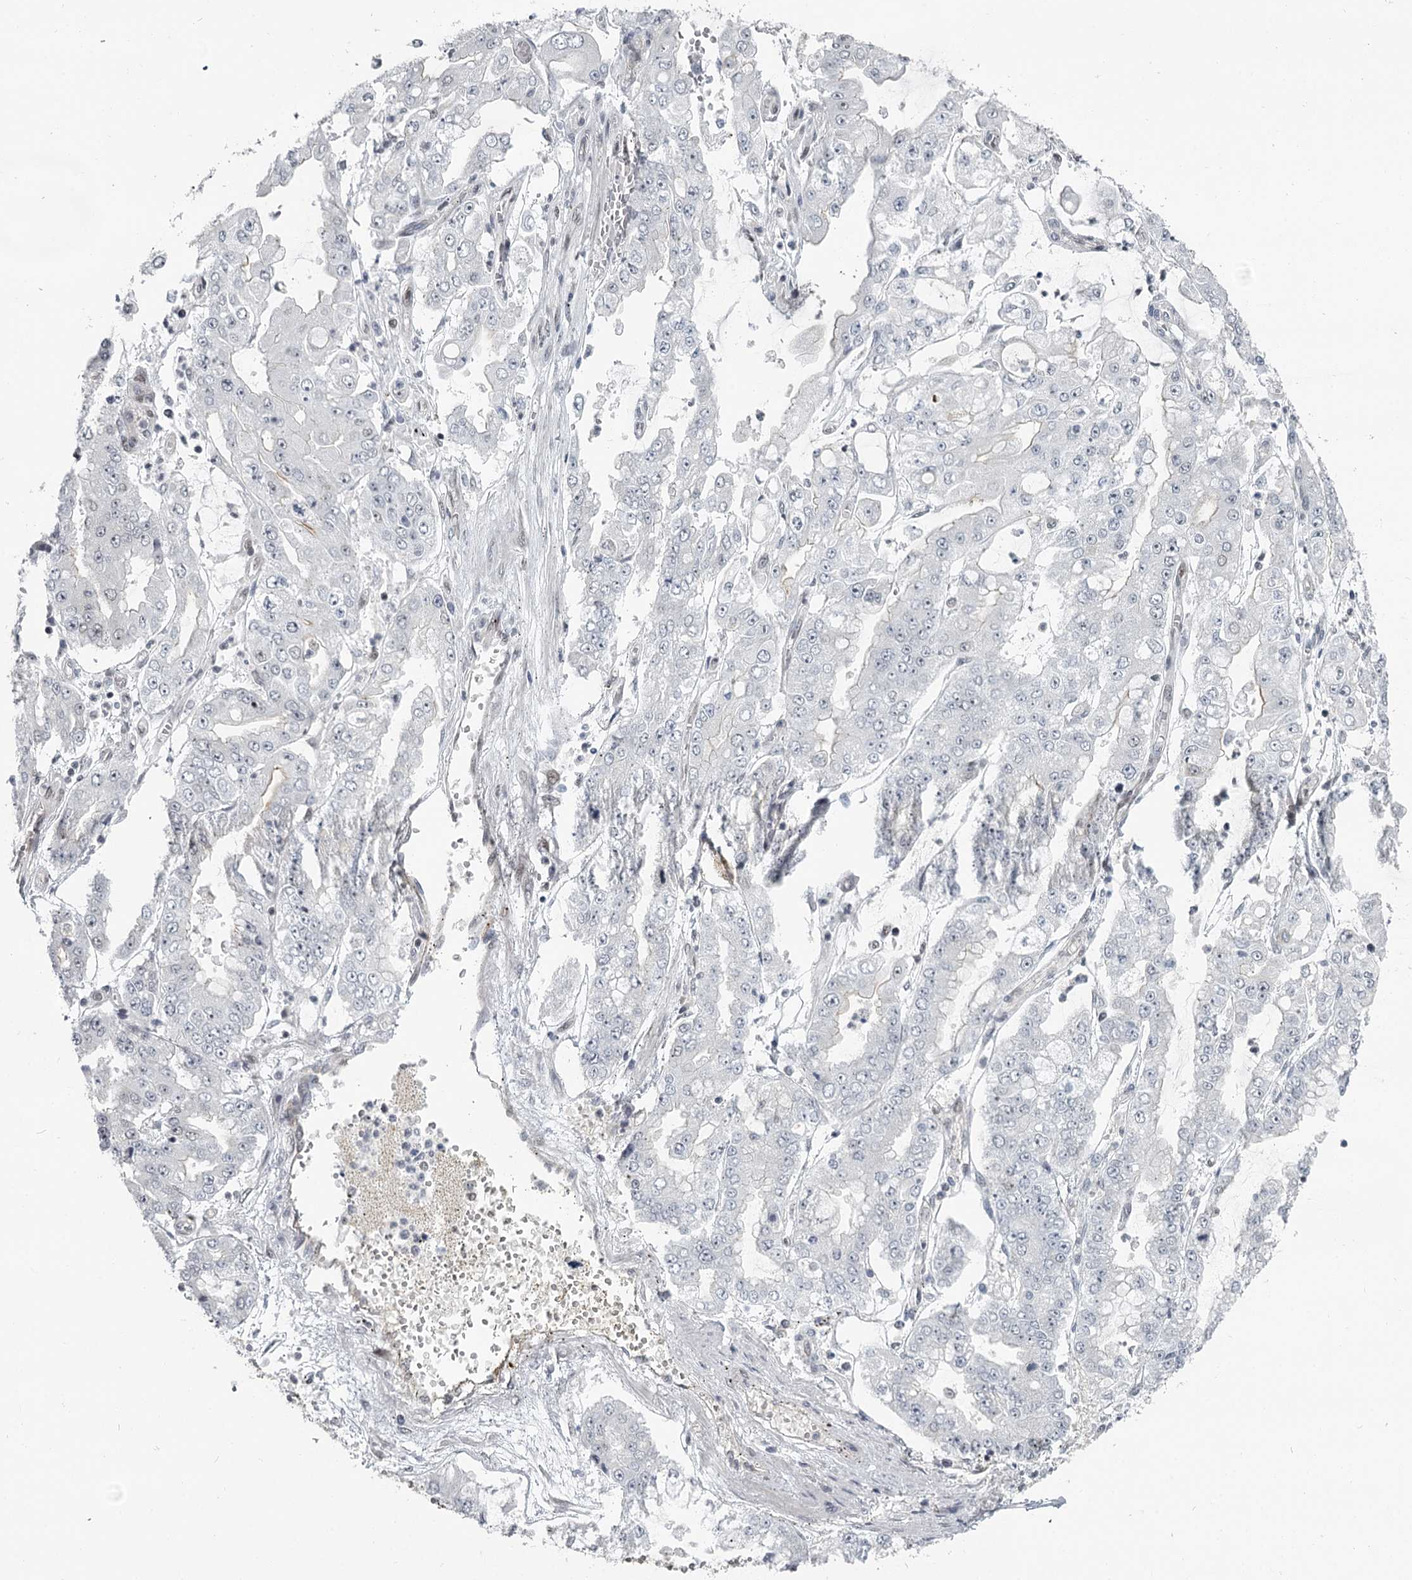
{"staining": {"intensity": "negative", "quantity": "none", "location": "none"}, "tissue": "stomach cancer", "cell_type": "Tumor cells", "image_type": "cancer", "snomed": [{"axis": "morphology", "description": "Adenocarcinoma, NOS"}, {"axis": "topography", "description": "Stomach"}], "caption": "Tumor cells are negative for brown protein staining in stomach cancer. (DAB (3,3'-diaminobenzidine) immunohistochemistry, high magnification).", "gene": "FAM13C", "patient": {"sex": "male", "age": 76}}